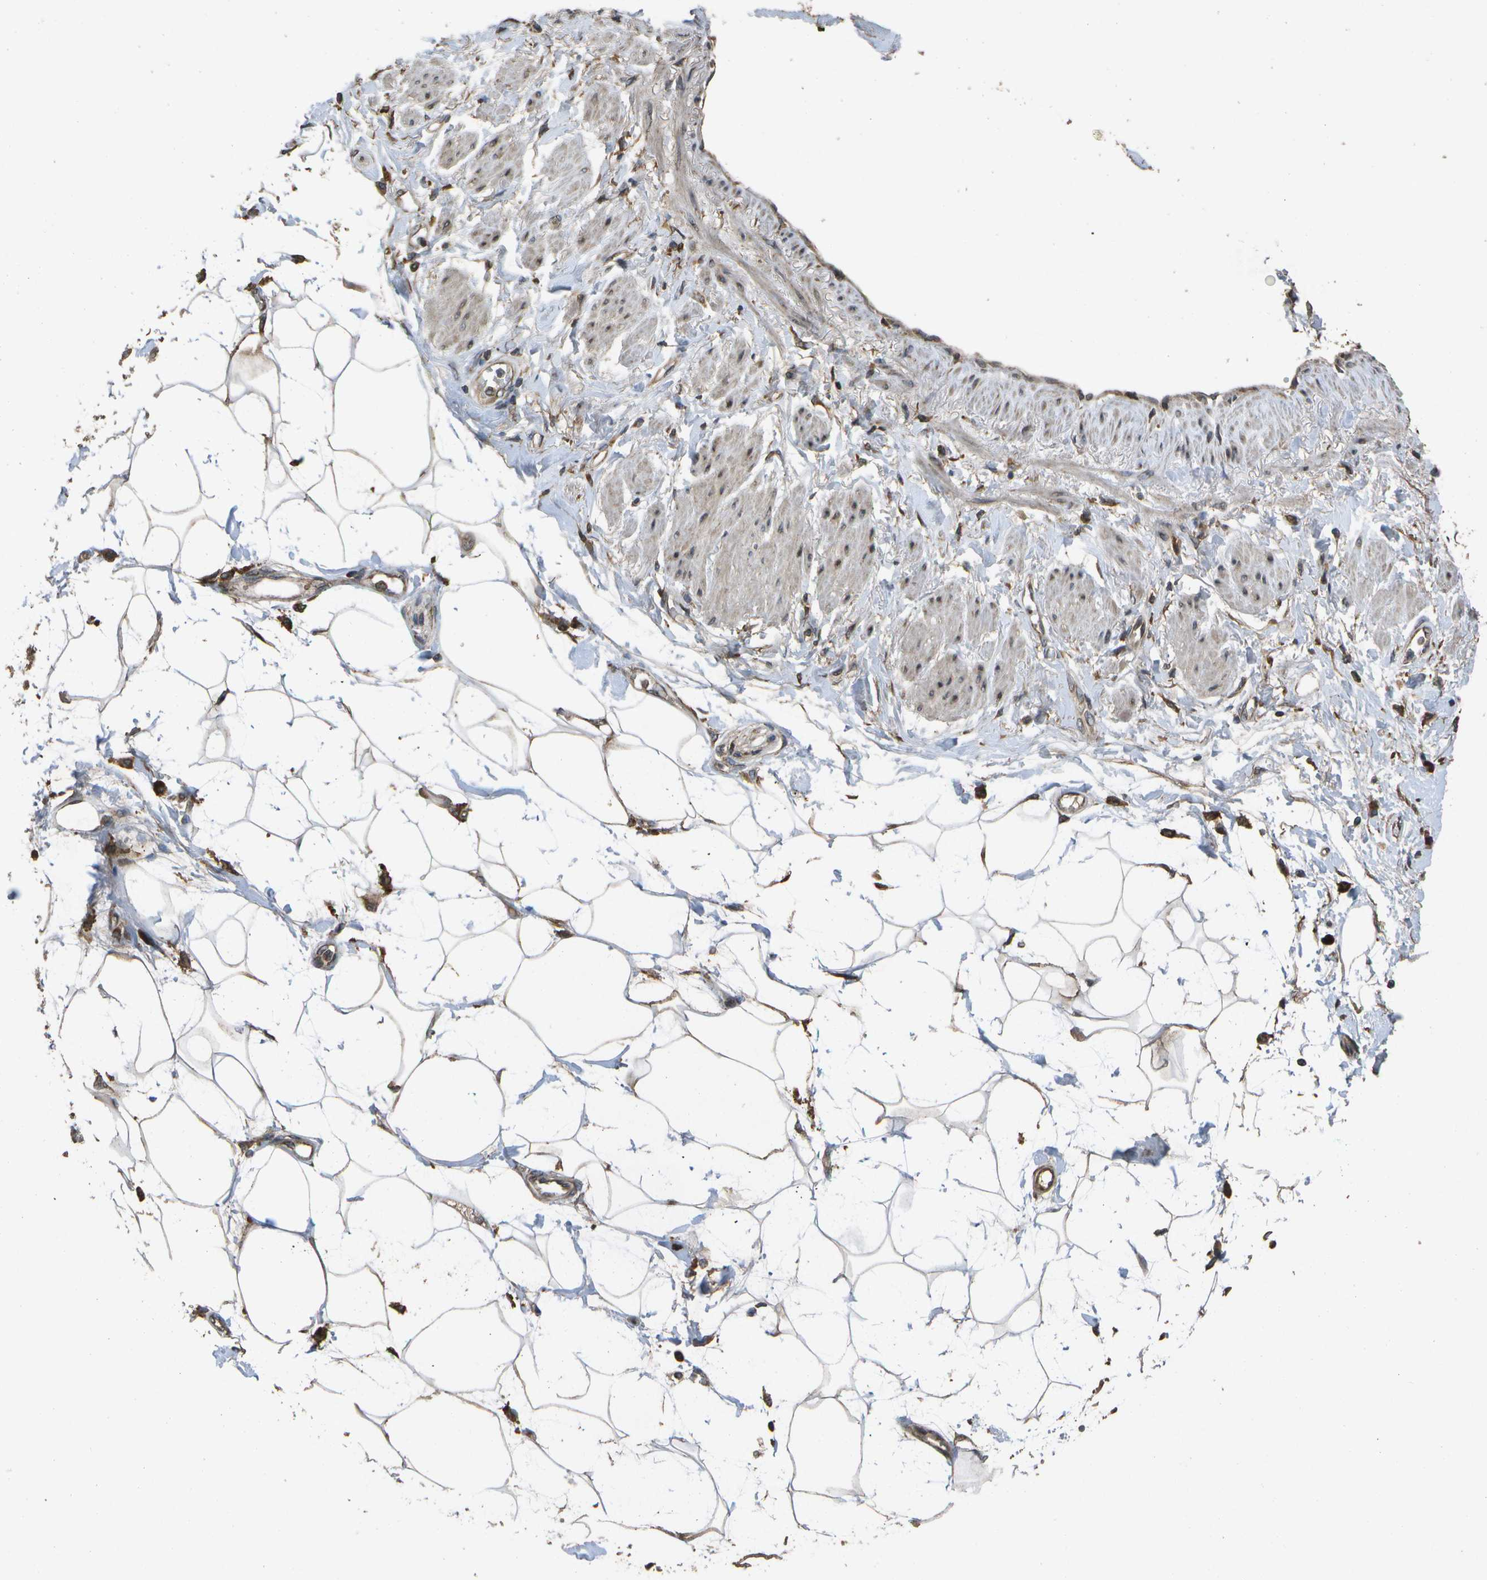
{"staining": {"intensity": "weak", "quantity": "25%-75%", "location": "cytoplasmic/membranous"}, "tissue": "adipose tissue", "cell_type": "Adipocytes", "image_type": "normal", "snomed": [{"axis": "morphology", "description": "Normal tissue, NOS"}, {"axis": "morphology", "description": "Adenocarcinoma, NOS"}, {"axis": "topography", "description": "Duodenum"}, {"axis": "topography", "description": "Peripheral nerve tissue"}], "caption": "An image showing weak cytoplasmic/membranous expression in approximately 25%-75% of adipocytes in unremarkable adipose tissue, as visualized by brown immunohistochemical staining.", "gene": "HFE", "patient": {"sex": "female", "age": 60}}